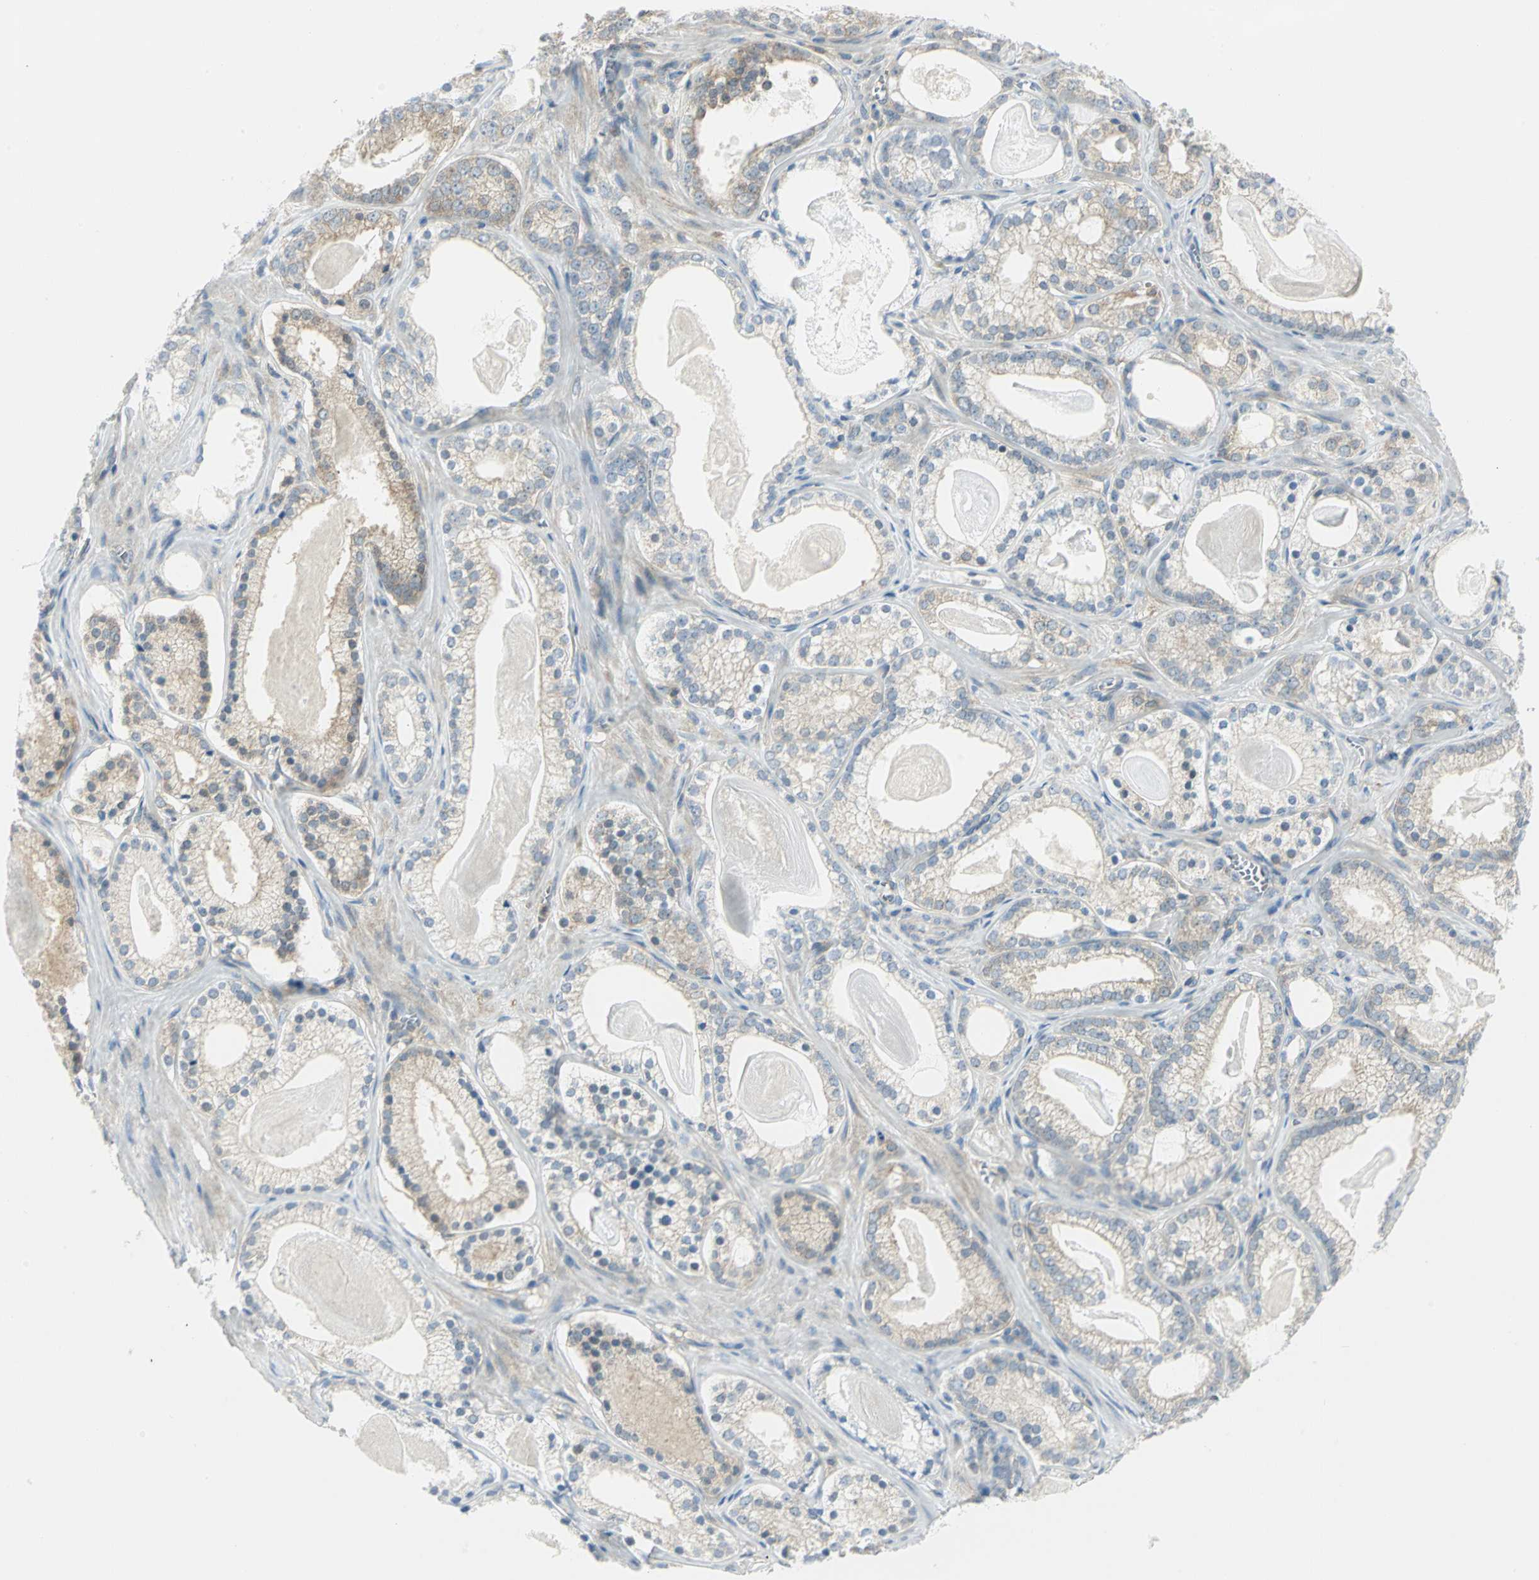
{"staining": {"intensity": "moderate", "quantity": ">75%", "location": "cytoplasmic/membranous"}, "tissue": "prostate cancer", "cell_type": "Tumor cells", "image_type": "cancer", "snomed": [{"axis": "morphology", "description": "Adenocarcinoma, Low grade"}, {"axis": "topography", "description": "Prostate"}], "caption": "Moderate cytoplasmic/membranous expression for a protein is appreciated in about >75% of tumor cells of prostate cancer (low-grade adenocarcinoma) using immunohistochemistry (IHC).", "gene": "ALDOA", "patient": {"sex": "male", "age": 59}}